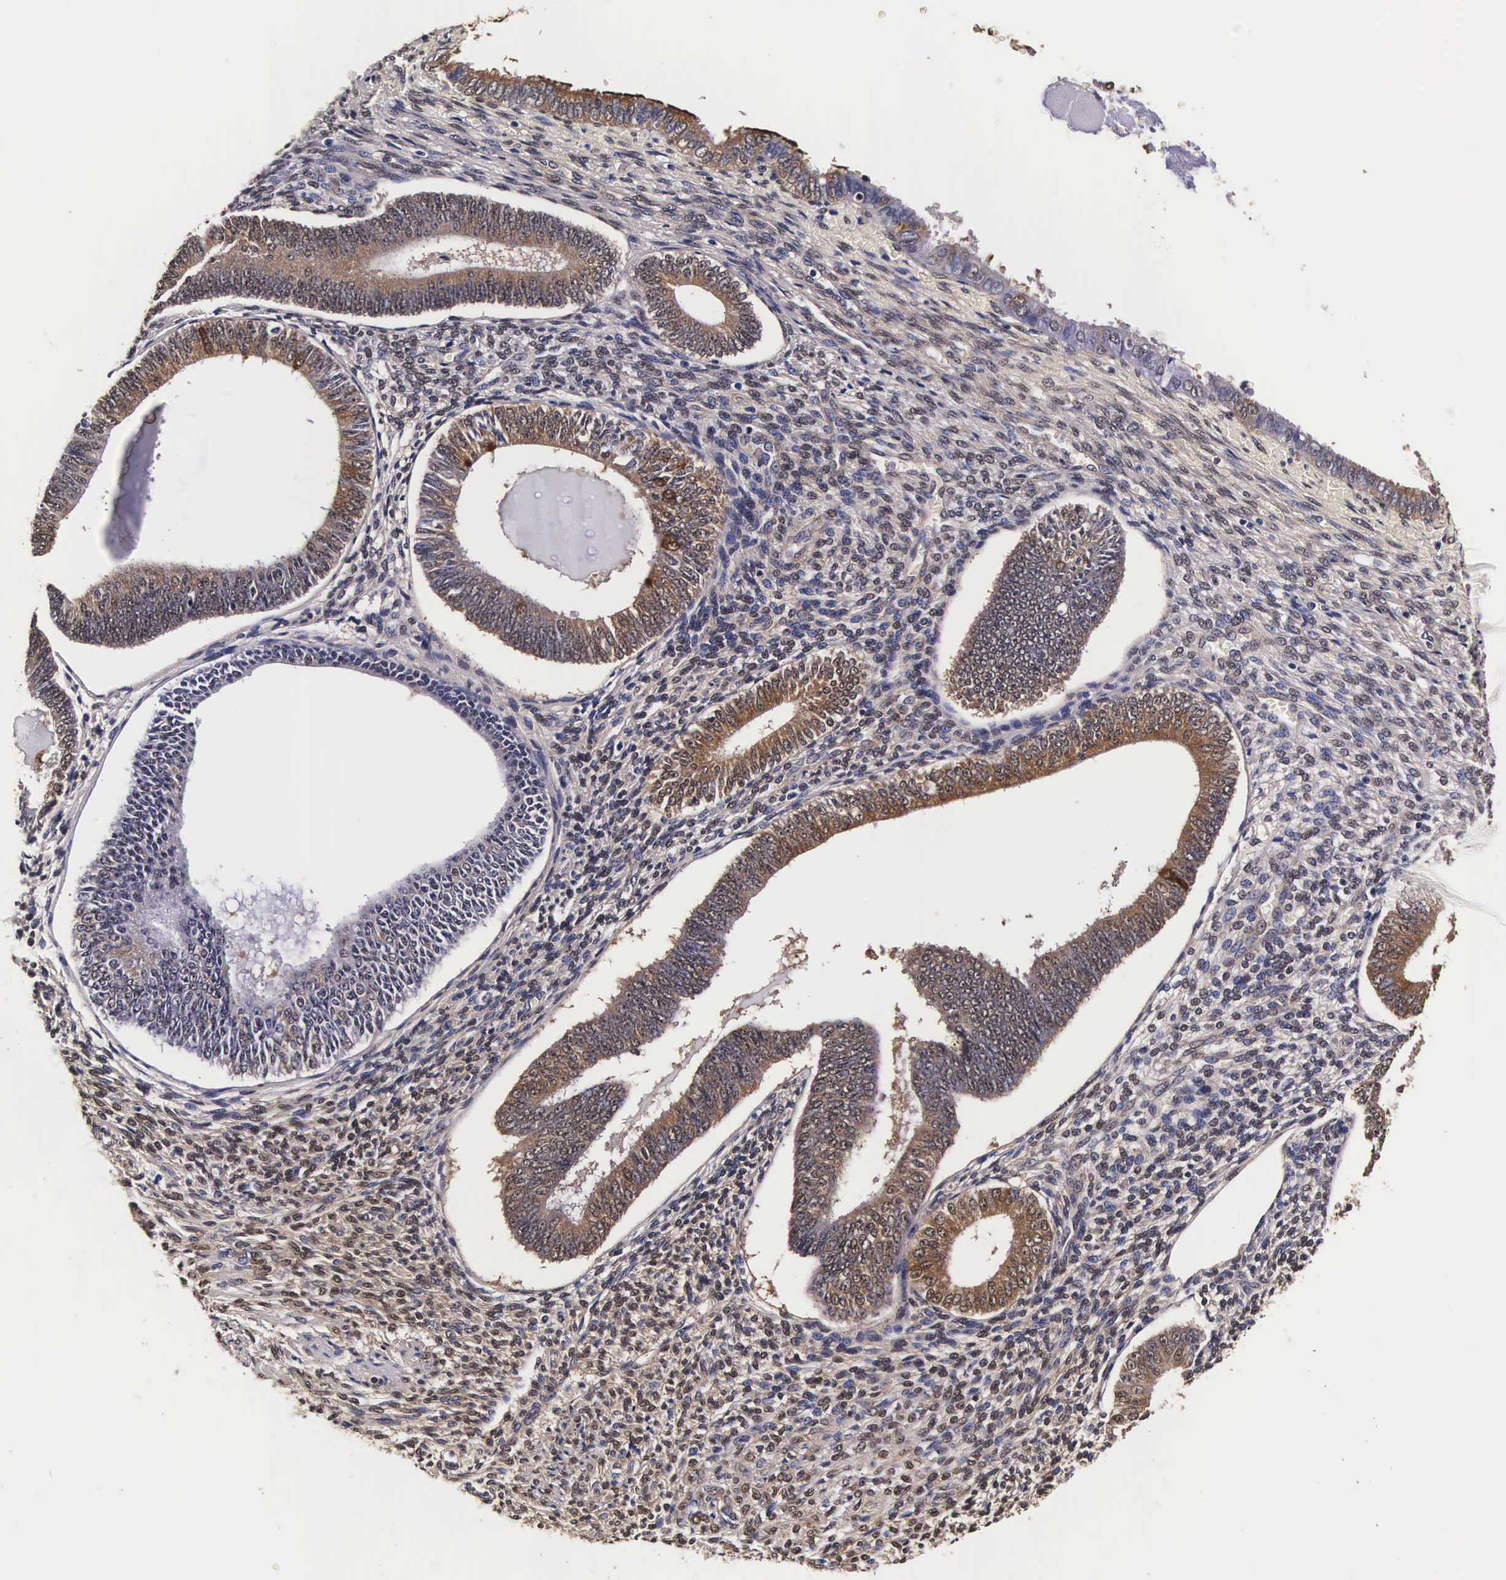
{"staining": {"intensity": "moderate", "quantity": ">75%", "location": "cytoplasmic/membranous,nuclear"}, "tissue": "endometrium", "cell_type": "Cells in endometrial stroma", "image_type": "normal", "snomed": [{"axis": "morphology", "description": "Normal tissue, NOS"}, {"axis": "topography", "description": "Endometrium"}], "caption": "Immunohistochemistry photomicrograph of benign human endometrium stained for a protein (brown), which shows medium levels of moderate cytoplasmic/membranous,nuclear positivity in approximately >75% of cells in endometrial stroma.", "gene": "TECPR2", "patient": {"sex": "female", "age": 82}}